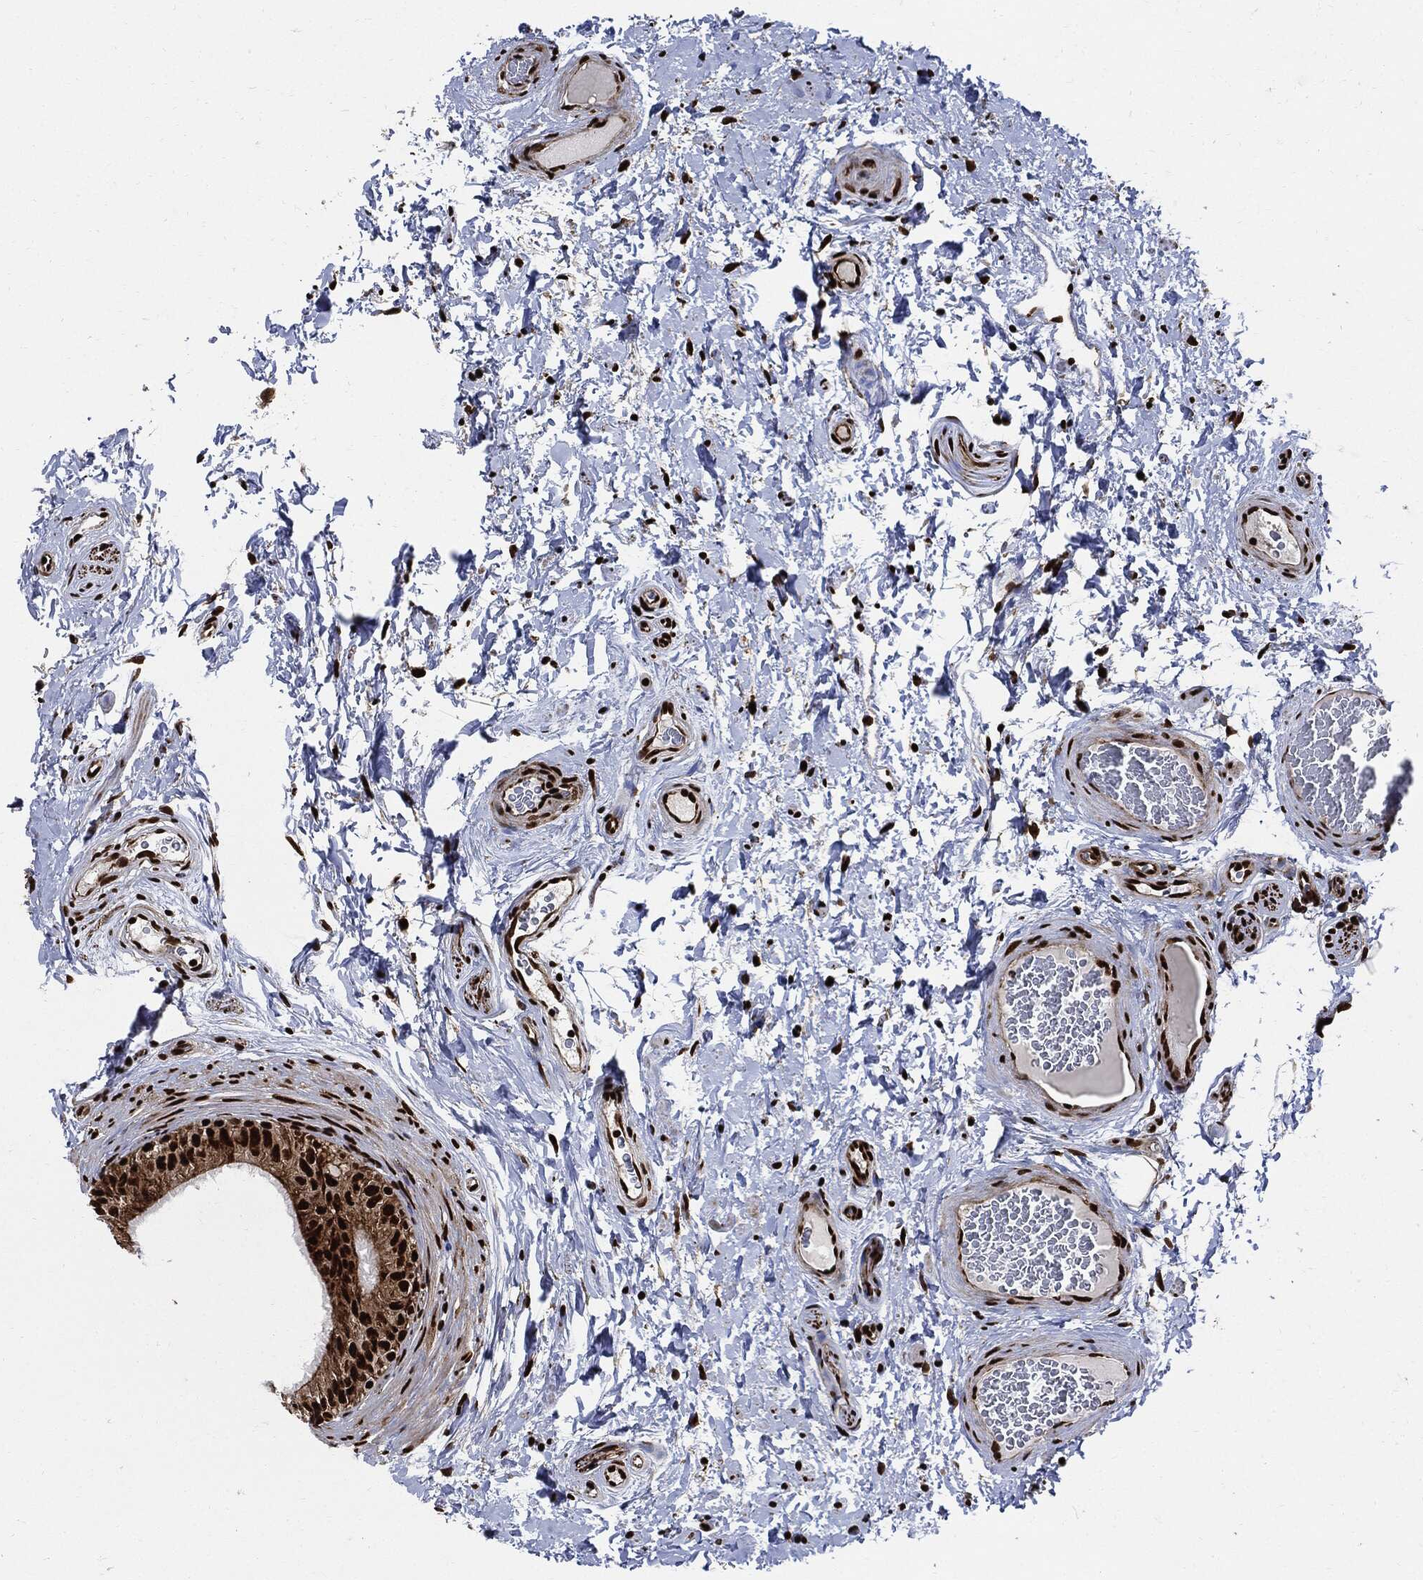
{"staining": {"intensity": "strong", "quantity": ">75%", "location": "nuclear"}, "tissue": "epididymis", "cell_type": "Glandular cells", "image_type": "normal", "snomed": [{"axis": "morphology", "description": "Normal tissue, NOS"}, {"axis": "topography", "description": "Epididymis"}], "caption": "Glandular cells display high levels of strong nuclear positivity in about >75% of cells in unremarkable human epididymis.", "gene": "RECQL", "patient": {"sex": "male", "age": 34}}